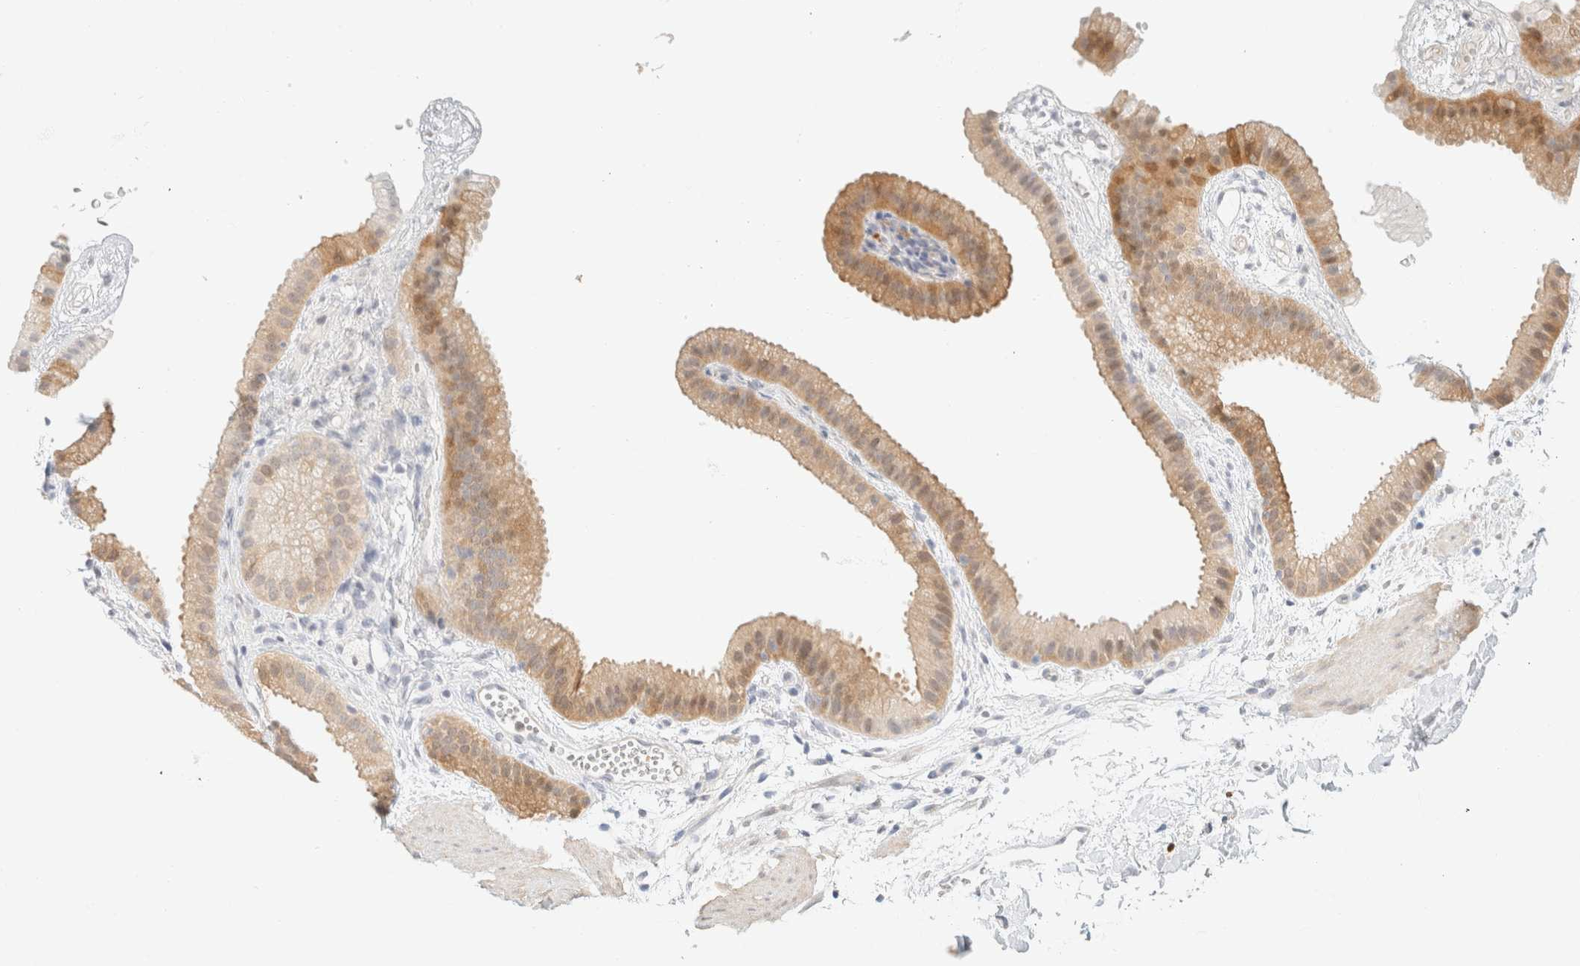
{"staining": {"intensity": "moderate", "quantity": ">75%", "location": "cytoplasmic/membranous"}, "tissue": "gallbladder", "cell_type": "Glandular cells", "image_type": "normal", "snomed": [{"axis": "morphology", "description": "Normal tissue, NOS"}, {"axis": "topography", "description": "Gallbladder"}], "caption": "Human gallbladder stained with a brown dye exhibits moderate cytoplasmic/membranous positive positivity in about >75% of glandular cells.", "gene": "GPI", "patient": {"sex": "female", "age": 64}}